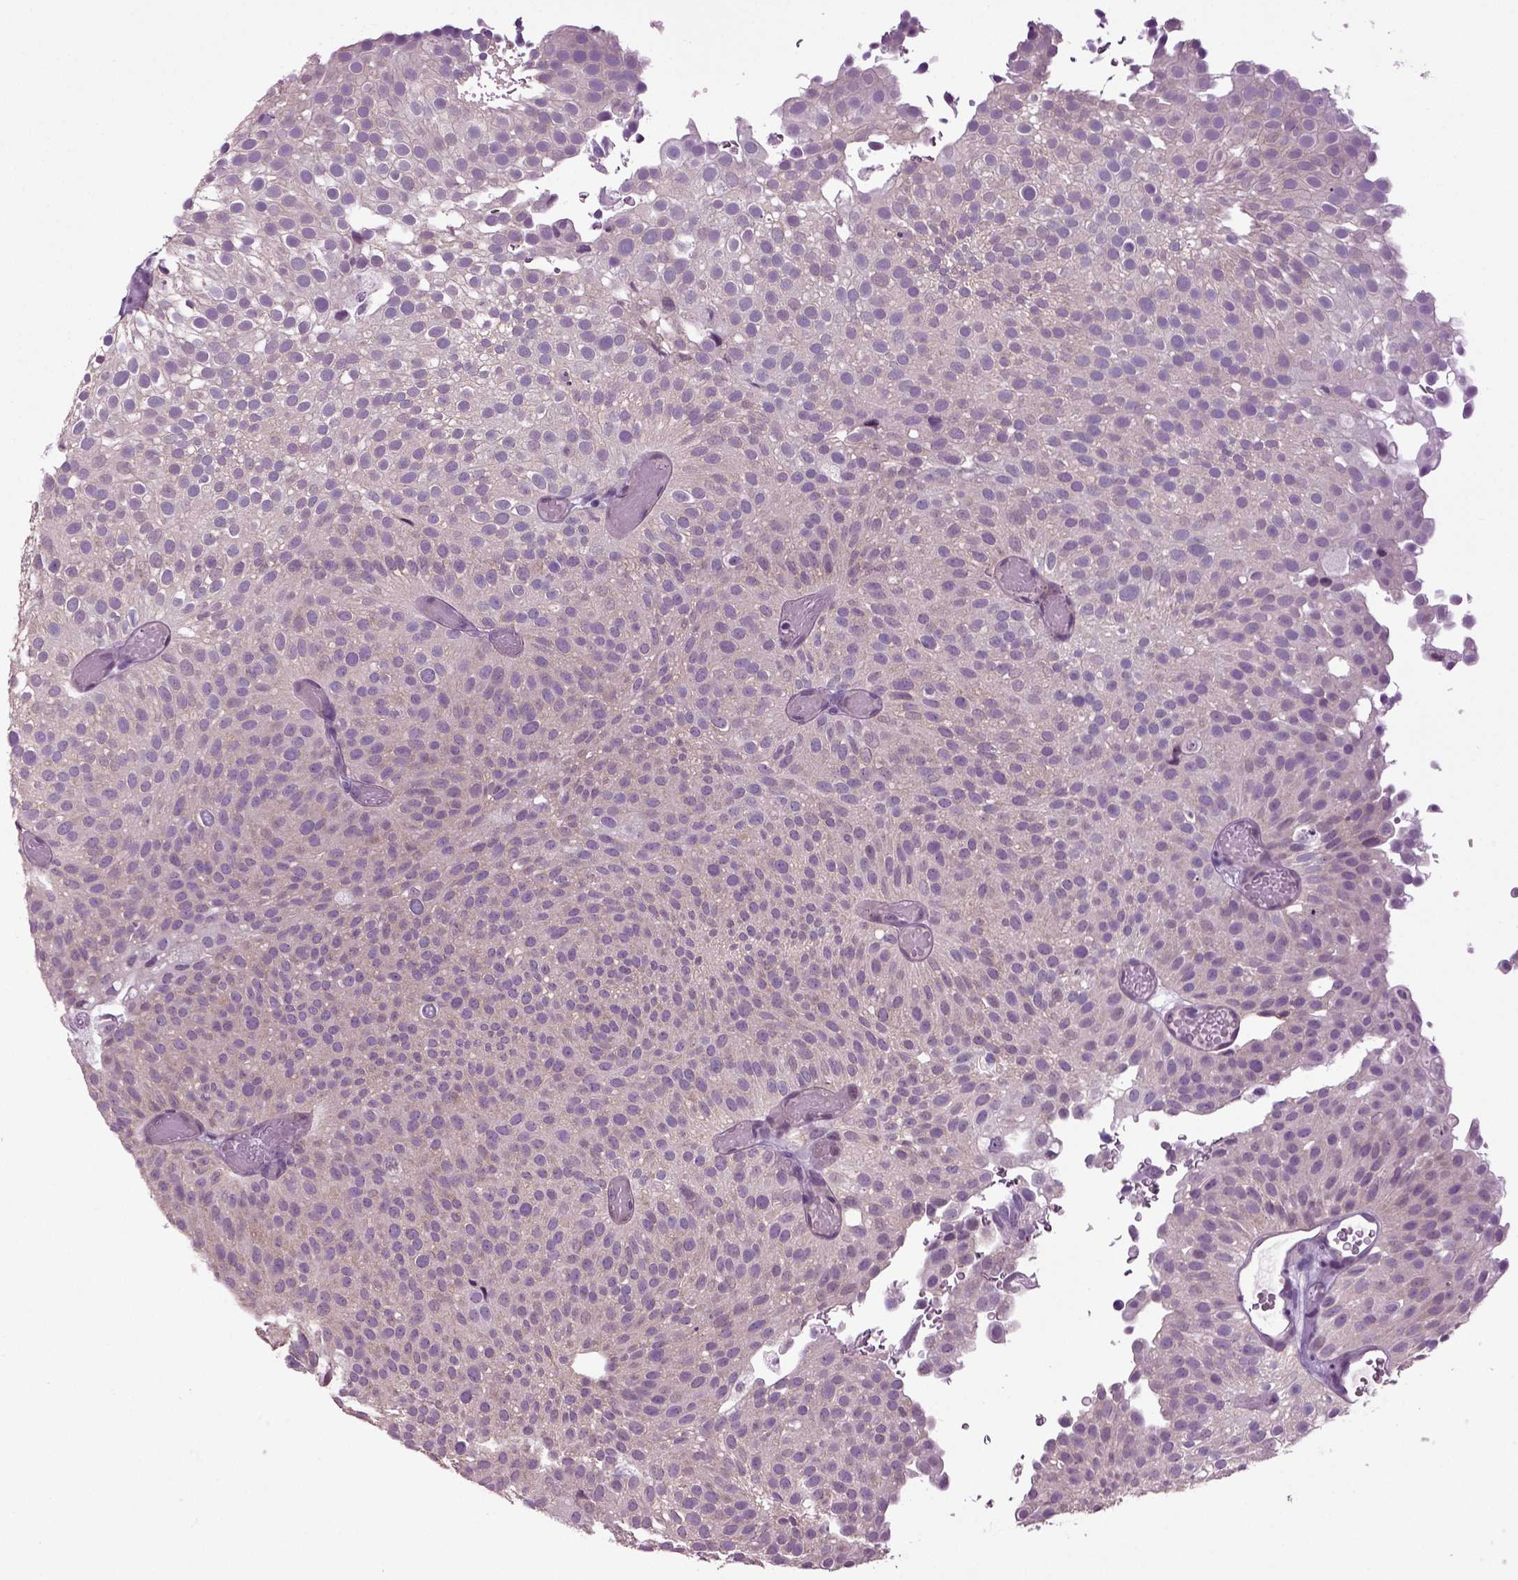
{"staining": {"intensity": "moderate", "quantity": "<25%", "location": "cytoplasmic/membranous"}, "tissue": "urothelial cancer", "cell_type": "Tumor cells", "image_type": "cancer", "snomed": [{"axis": "morphology", "description": "Urothelial carcinoma, Low grade"}, {"axis": "topography", "description": "Urinary bladder"}], "caption": "An image of urothelial carcinoma (low-grade) stained for a protein exhibits moderate cytoplasmic/membranous brown staining in tumor cells. Using DAB (3,3'-diaminobenzidine) (brown) and hematoxylin (blue) stains, captured at high magnification using brightfield microscopy.", "gene": "PLCH2", "patient": {"sex": "male", "age": 78}}